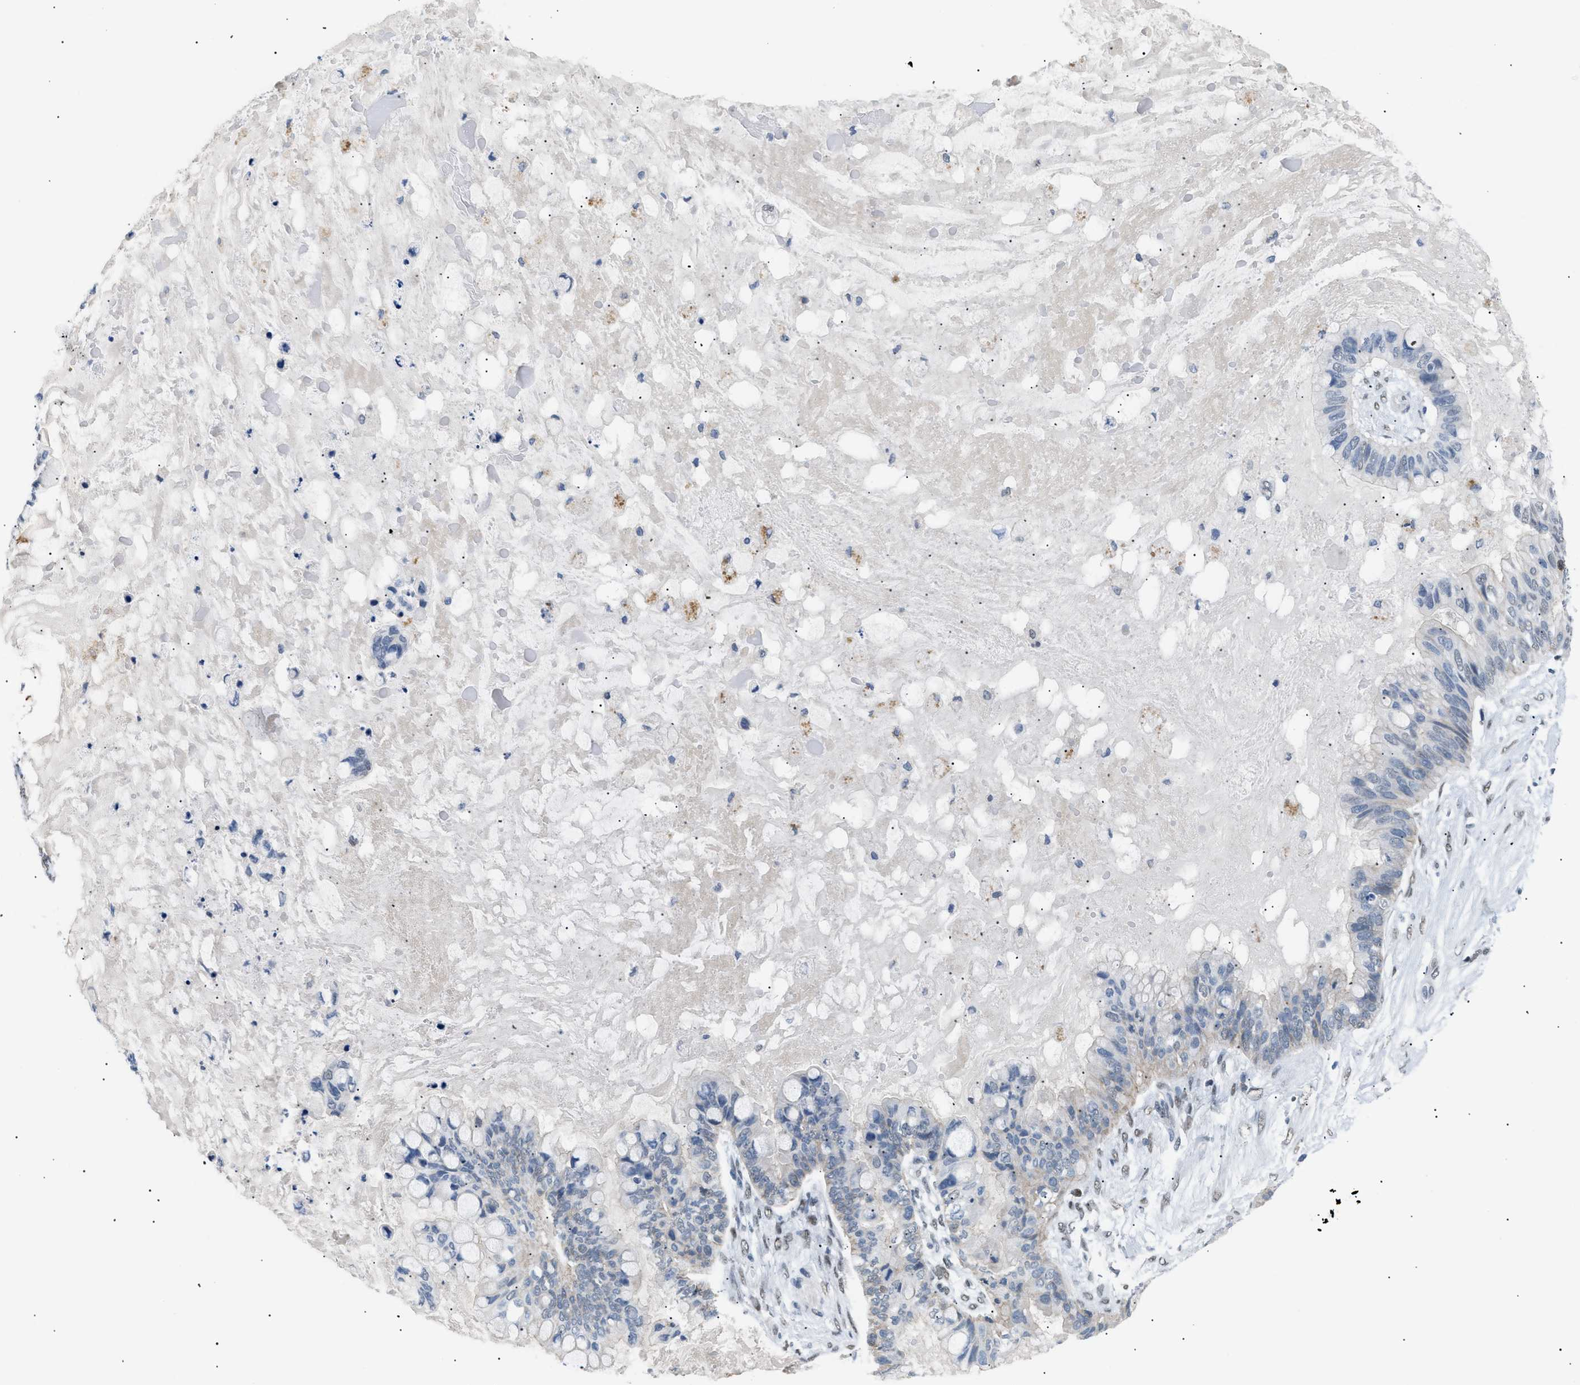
{"staining": {"intensity": "negative", "quantity": "none", "location": "none"}, "tissue": "ovarian cancer", "cell_type": "Tumor cells", "image_type": "cancer", "snomed": [{"axis": "morphology", "description": "Cystadenocarcinoma, mucinous, NOS"}, {"axis": "topography", "description": "Ovary"}], "caption": "A high-resolution photomicrograph shows immunohistochemistry staining of mucinous cystadenocarcinoma (ovarian), which displays no significant expression in tumor cells.", "gene": "KCNC3", "patient": {"sex": "female", "age": 80}}